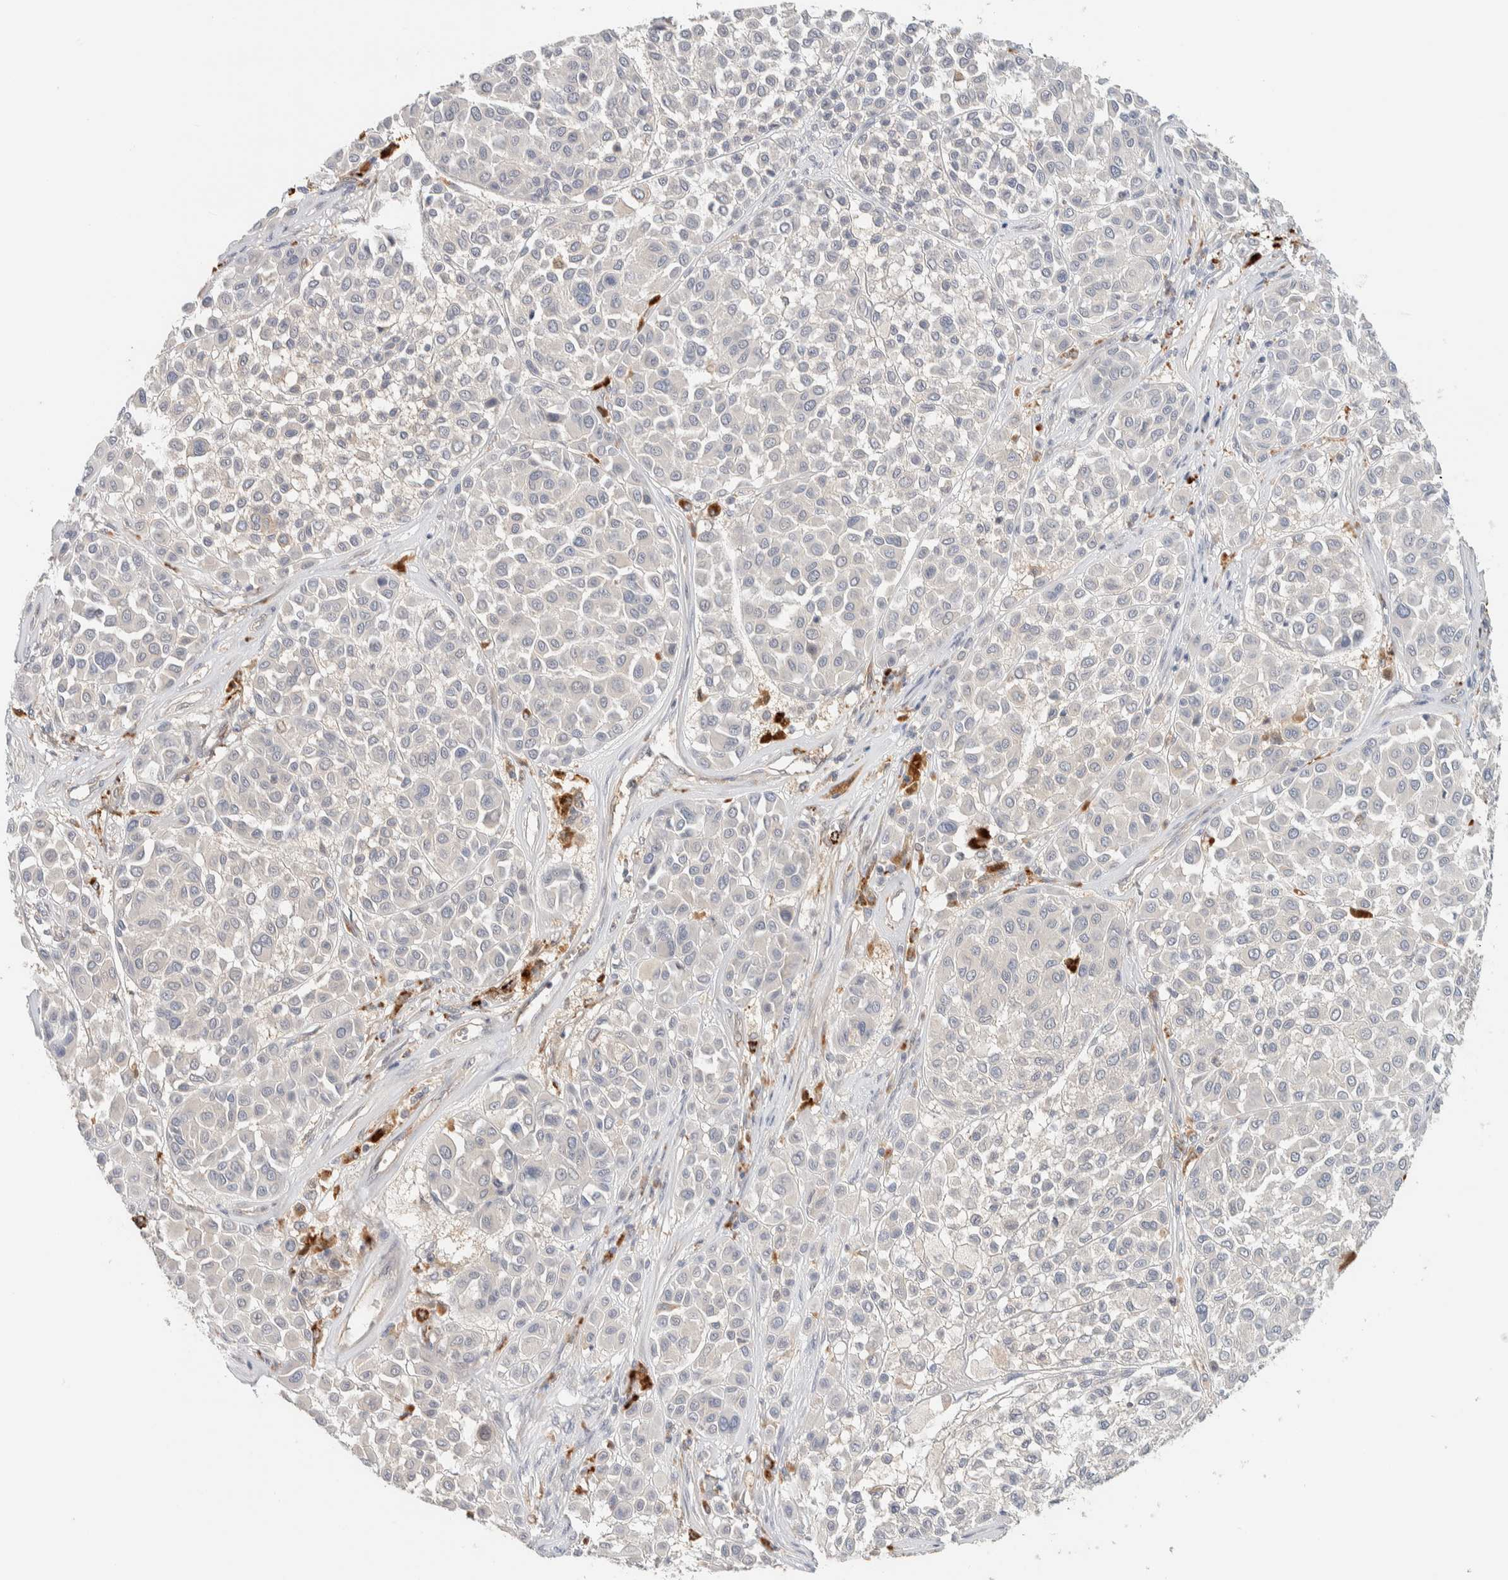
{"staining": {"intensity": "negative", "quantity": "none", "location": "none"}, "tissue": "melanoma", "cell_type": "Tumor cells", "image_type": "cancer", "snomed": [{"axis": "morphology", "description": "Malignant melanoma, Metastatic site"}, {"axis": "topography", "description": "Soft tissue"}], "caption": "DAB immunohistochemical staining of human malignant melanoma (metastatic site) reveals no significant staining in tumor cells. Brightfield microscopy of IHC stained with DAB (brown) and hematoxylin (blue), captured at high magnification.", "gene": "GCLM", "patient": {"sex": "male", "age": 41}}